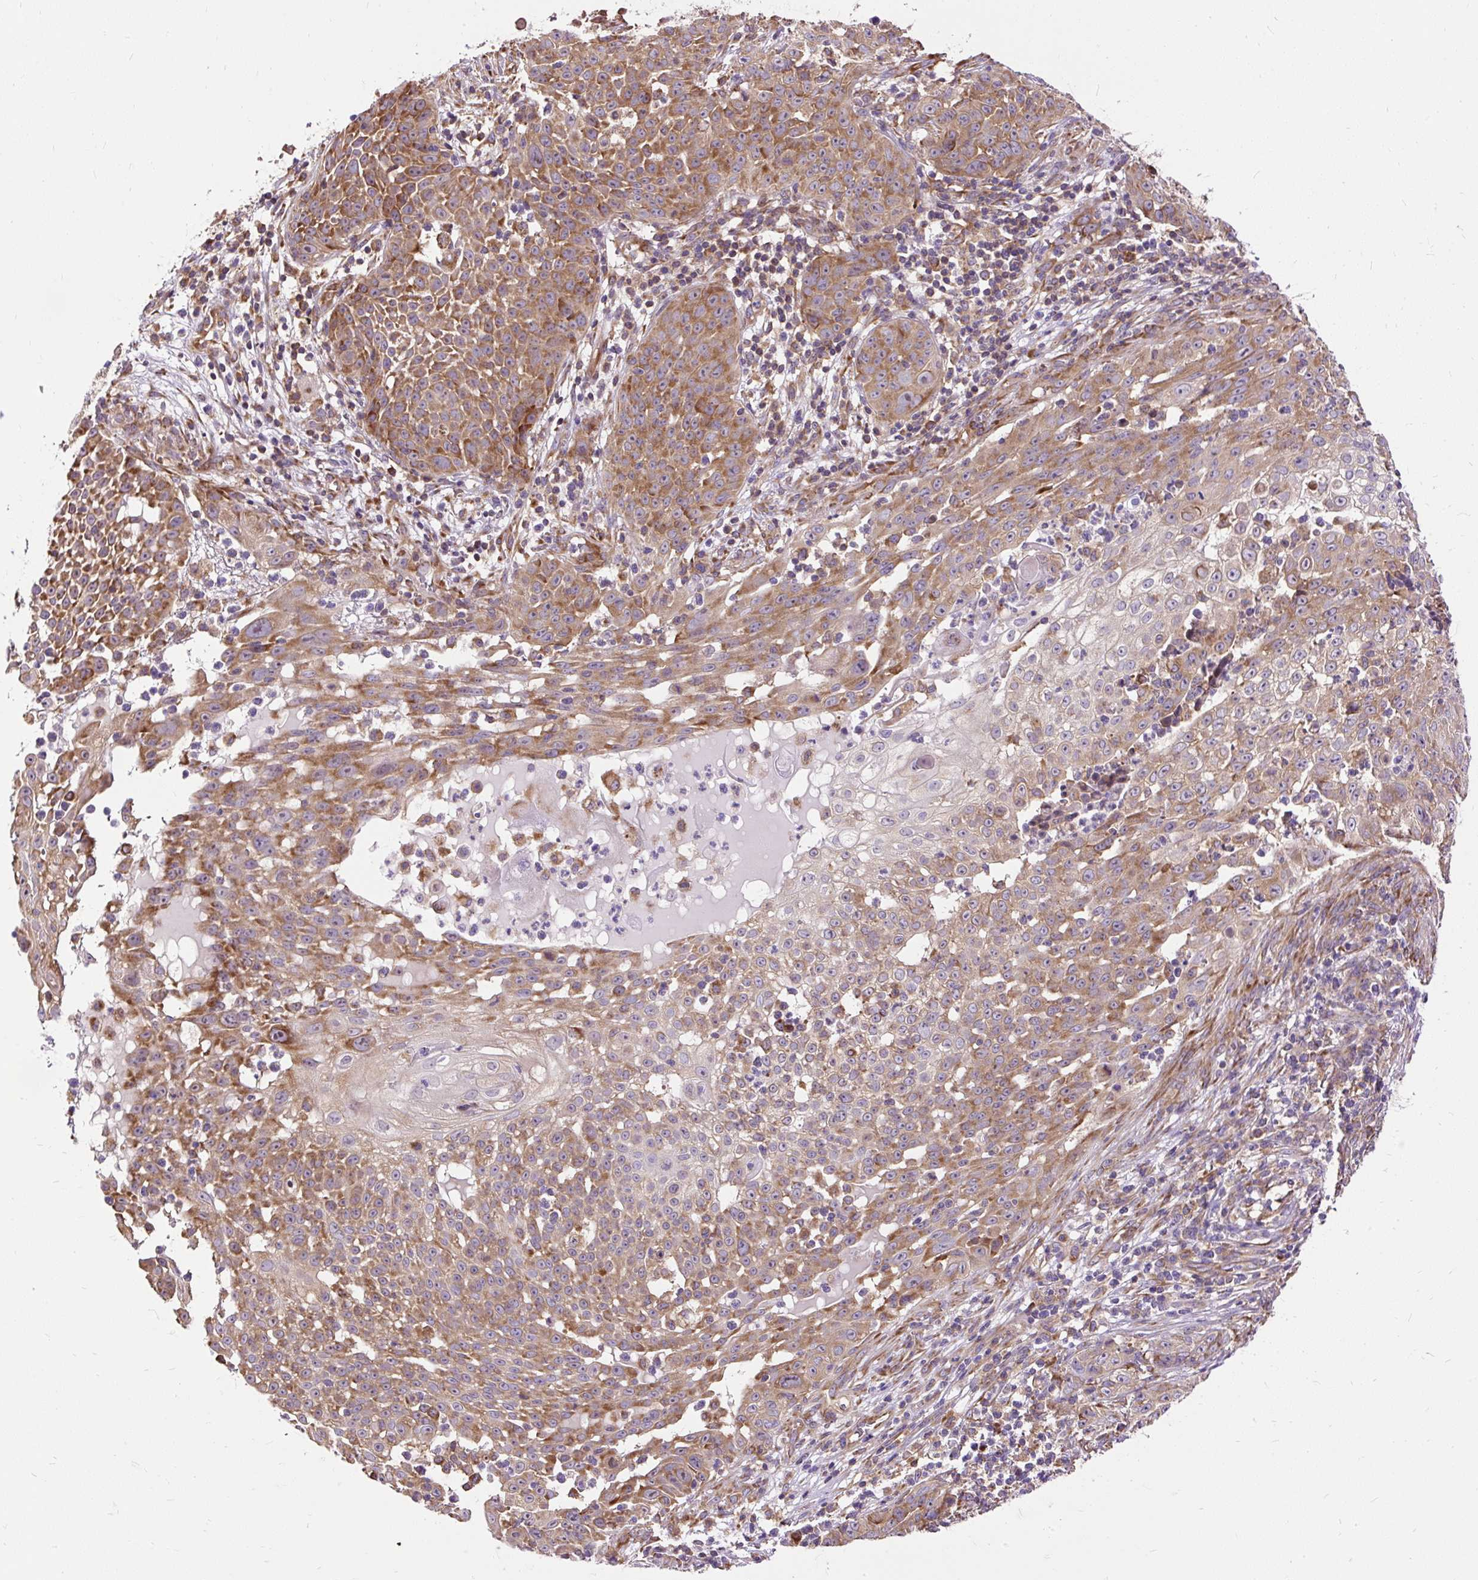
{"staining": {"intensity": "moderate", "quantity": ">75%", "location": "cytoplasmic/membranous"}, "tissue": "skin cancer", "cell_type": "Tumor cells", "image_type": "cancer", "snomed": [{"axis": "morphology", "description": "Squamous cell carcinoma, NOS"}, {"axis": "topography", "description": "Skin"}], "caption": "Protein staining by IHC demonstrates moderate cytoplasmic/membranous expression in about >75% of tumor cells in skin cancer (squamous cell carcinoma).", "gene": "RPS5", "patient": {"sex": "male", "age": 24}}